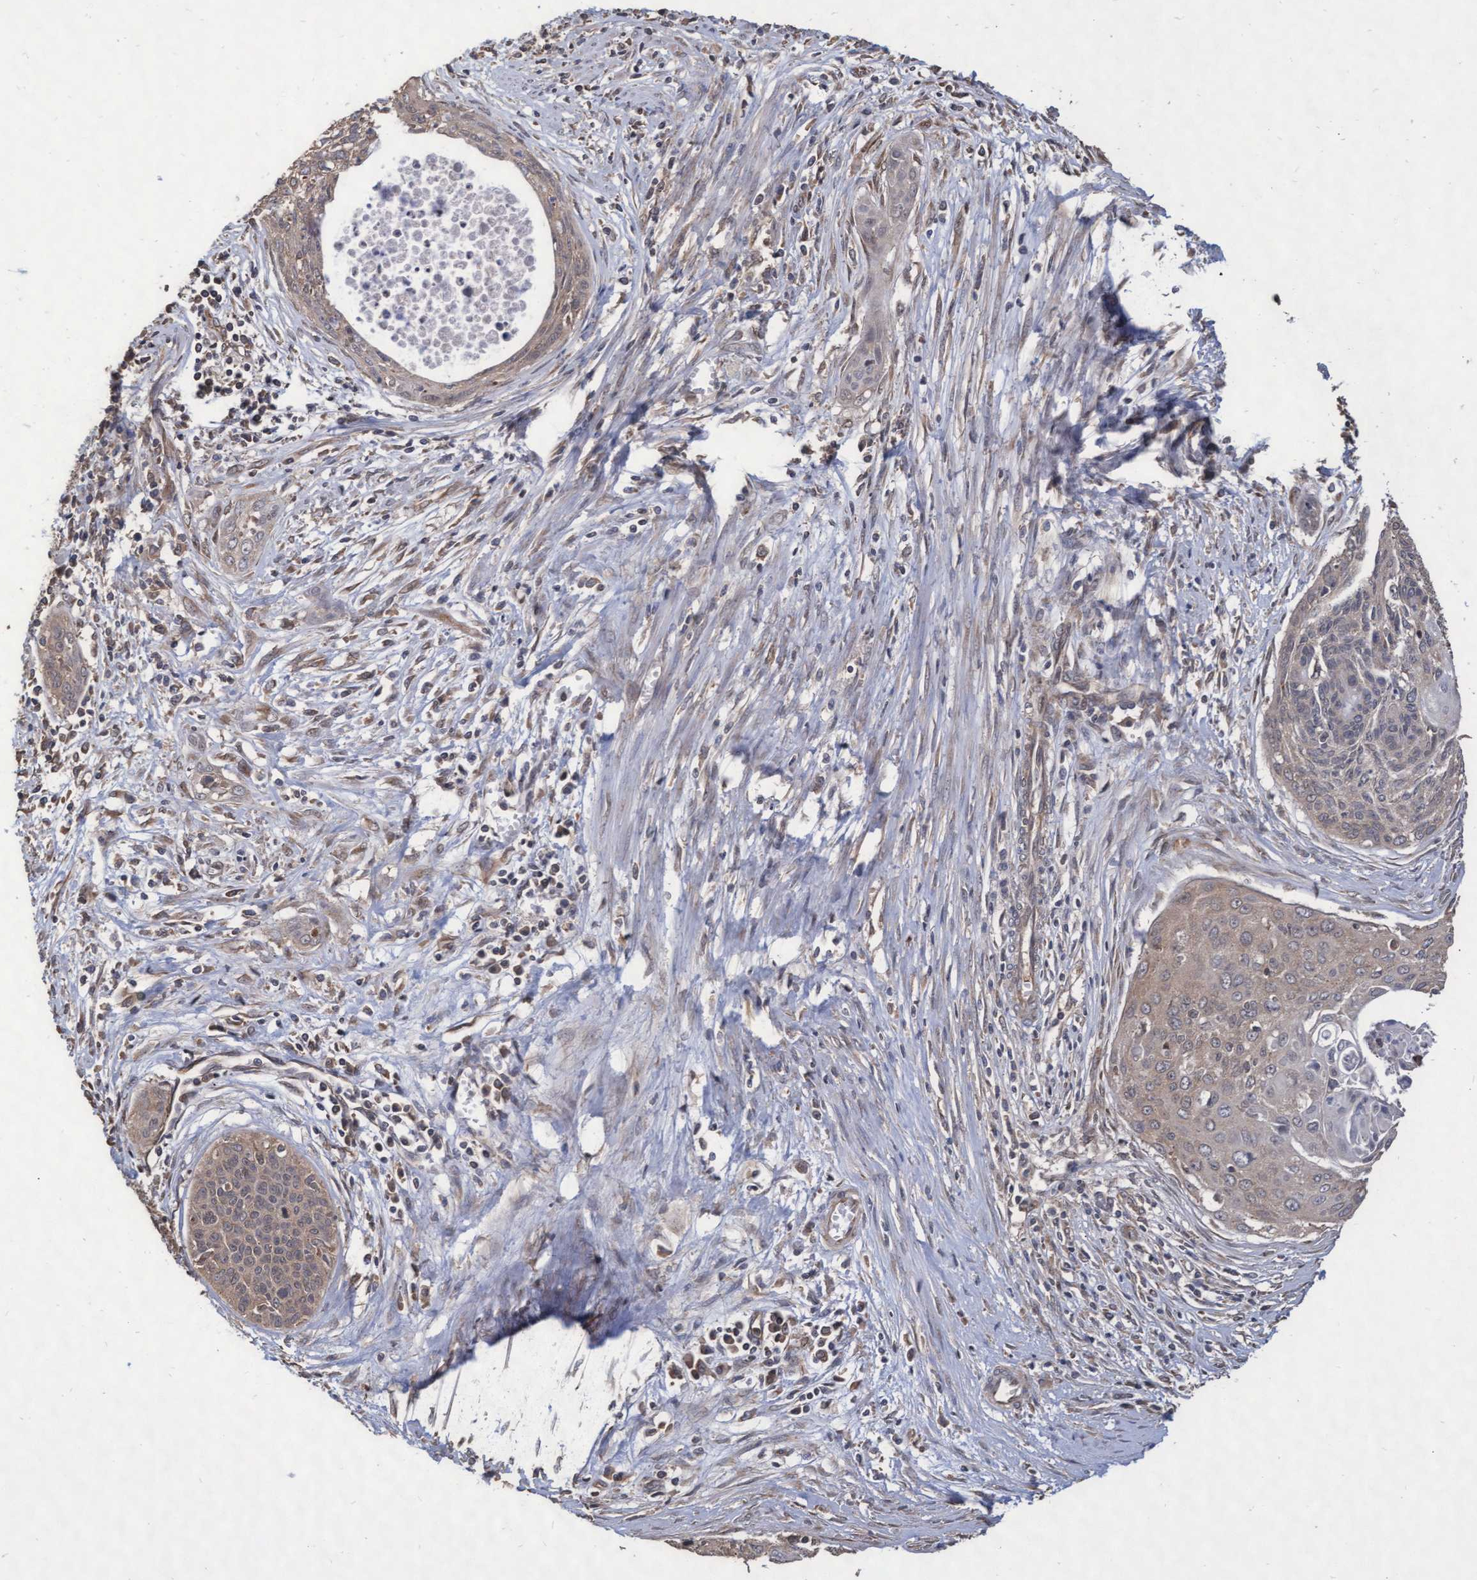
{"staining": {"intensity": "weak", "quantity": ">75%", "location": "cytoplasmic/membranous"}, "tissue": "cervical cancer", "cell_type": "Tumor cells", "image_type": "cancer", "snomed": [{"axis": "morphology", "description": "Squamous cell carcinoma, NOS"}, {"axis": "topography", "description": "Cervix"}], "caption": "A brown stain highlights weak cytoplasmic/membranous staining of a protein in human cervical cancer (squamous cell carcinoma) tumor cells. The staining is performed using DAB brown chromogen to label protein expression. The nuclei are counter-stained blue using hematoxylin.", "gene": "ABCF2", "patient": {"sex": "female", "age": 55}}